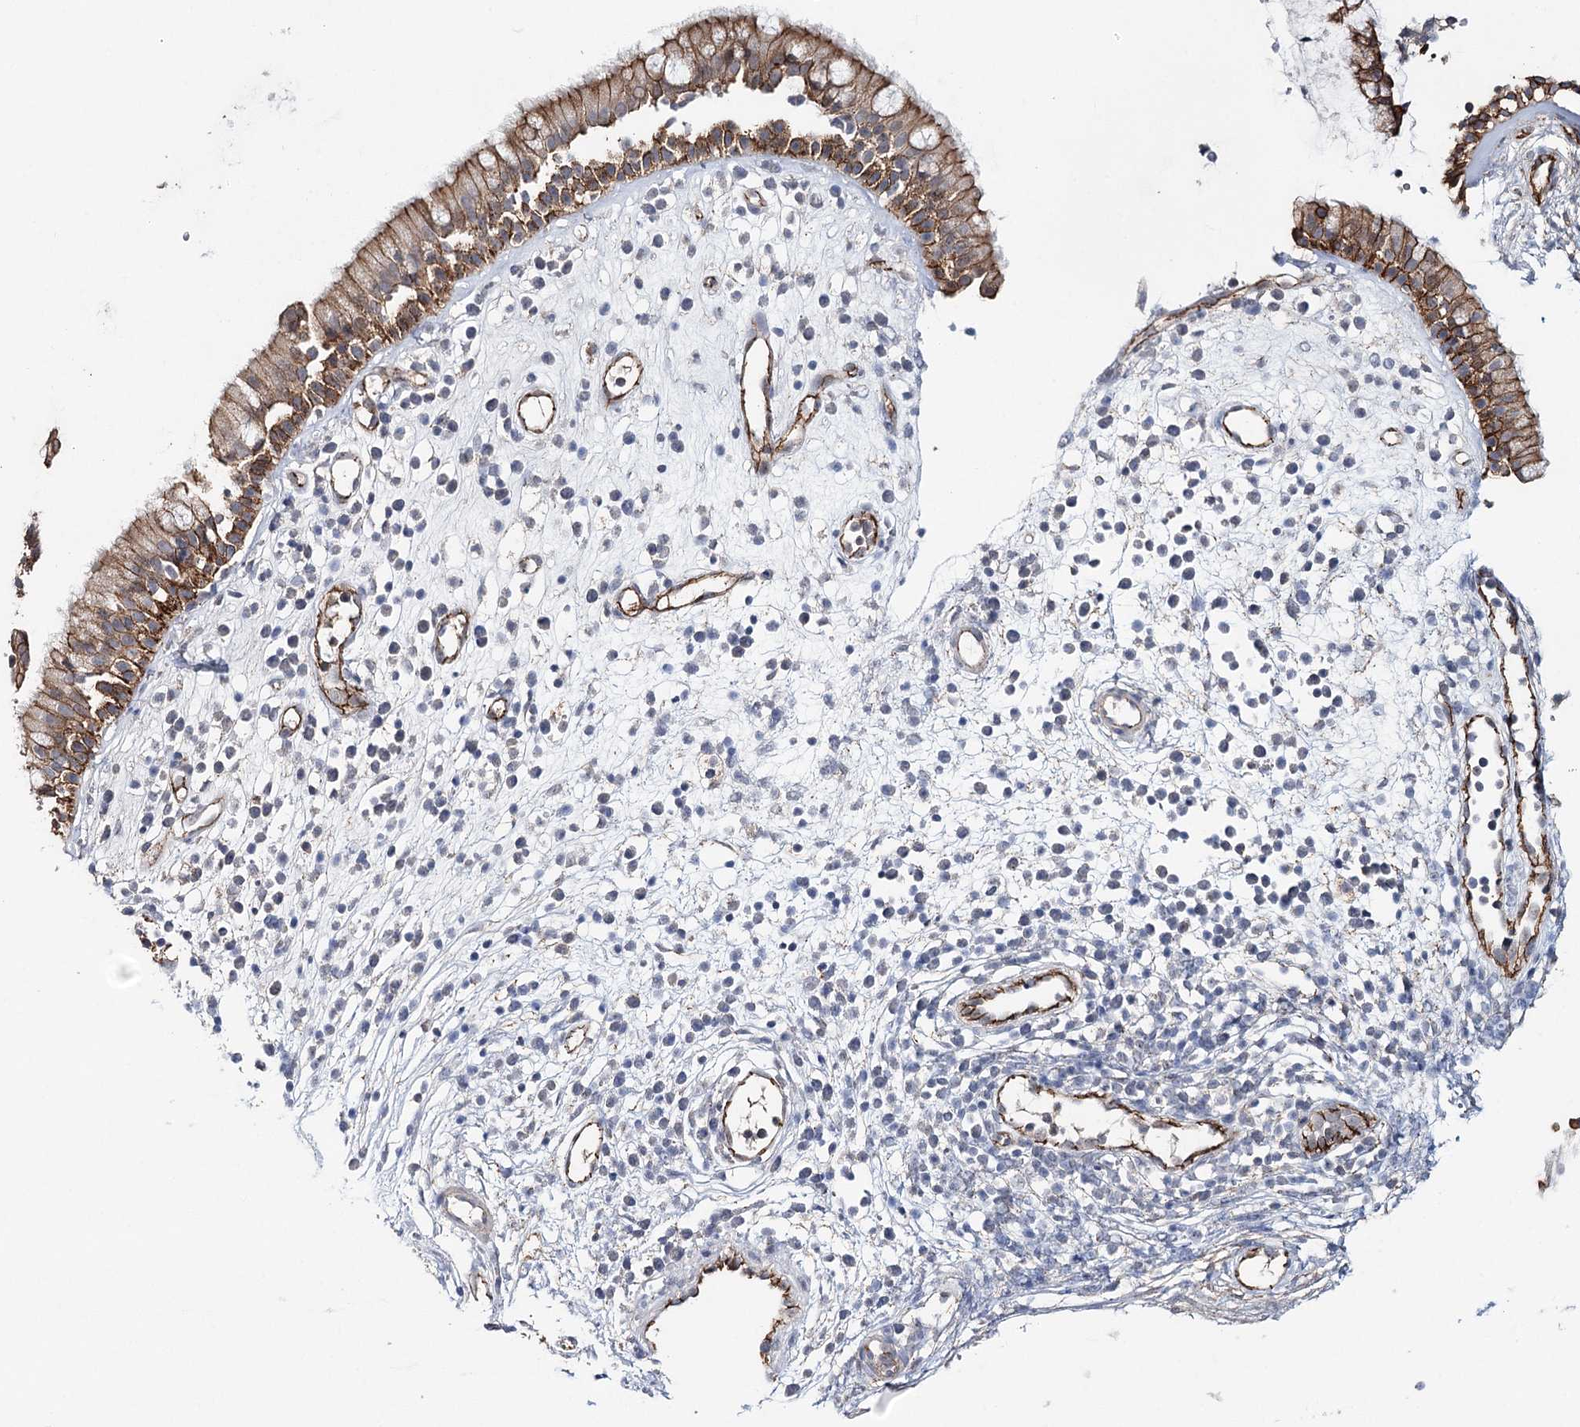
{"staining": {"intensity": "moderate", "quantity": ">75%", "location": "cytoplasmic/membranous"}, "tissue": "nasopharynx", "cell_type": "Respiratory epithelial cells", "image_type": "normal", "snomed": [{"axis": "morphology", "description": "Normal tissue, NOS"}, {"axis": "morphology", "description": "Inflammation, NOS"}, {"axis": "topography", "description": "Nasopharynx"}], "caption": "Protein expression analysis of benign human nasopharynx reveals moderate cytoplasmic/membranous positivity in approximately >75% of respiratory epithelial cells. Using DAB (brown) and hematoxylin (blue) stains, captured at high magnification using brightfield microscopy.", "gene": "PKP4", "patient": {"sex": "male", "age": 29}}